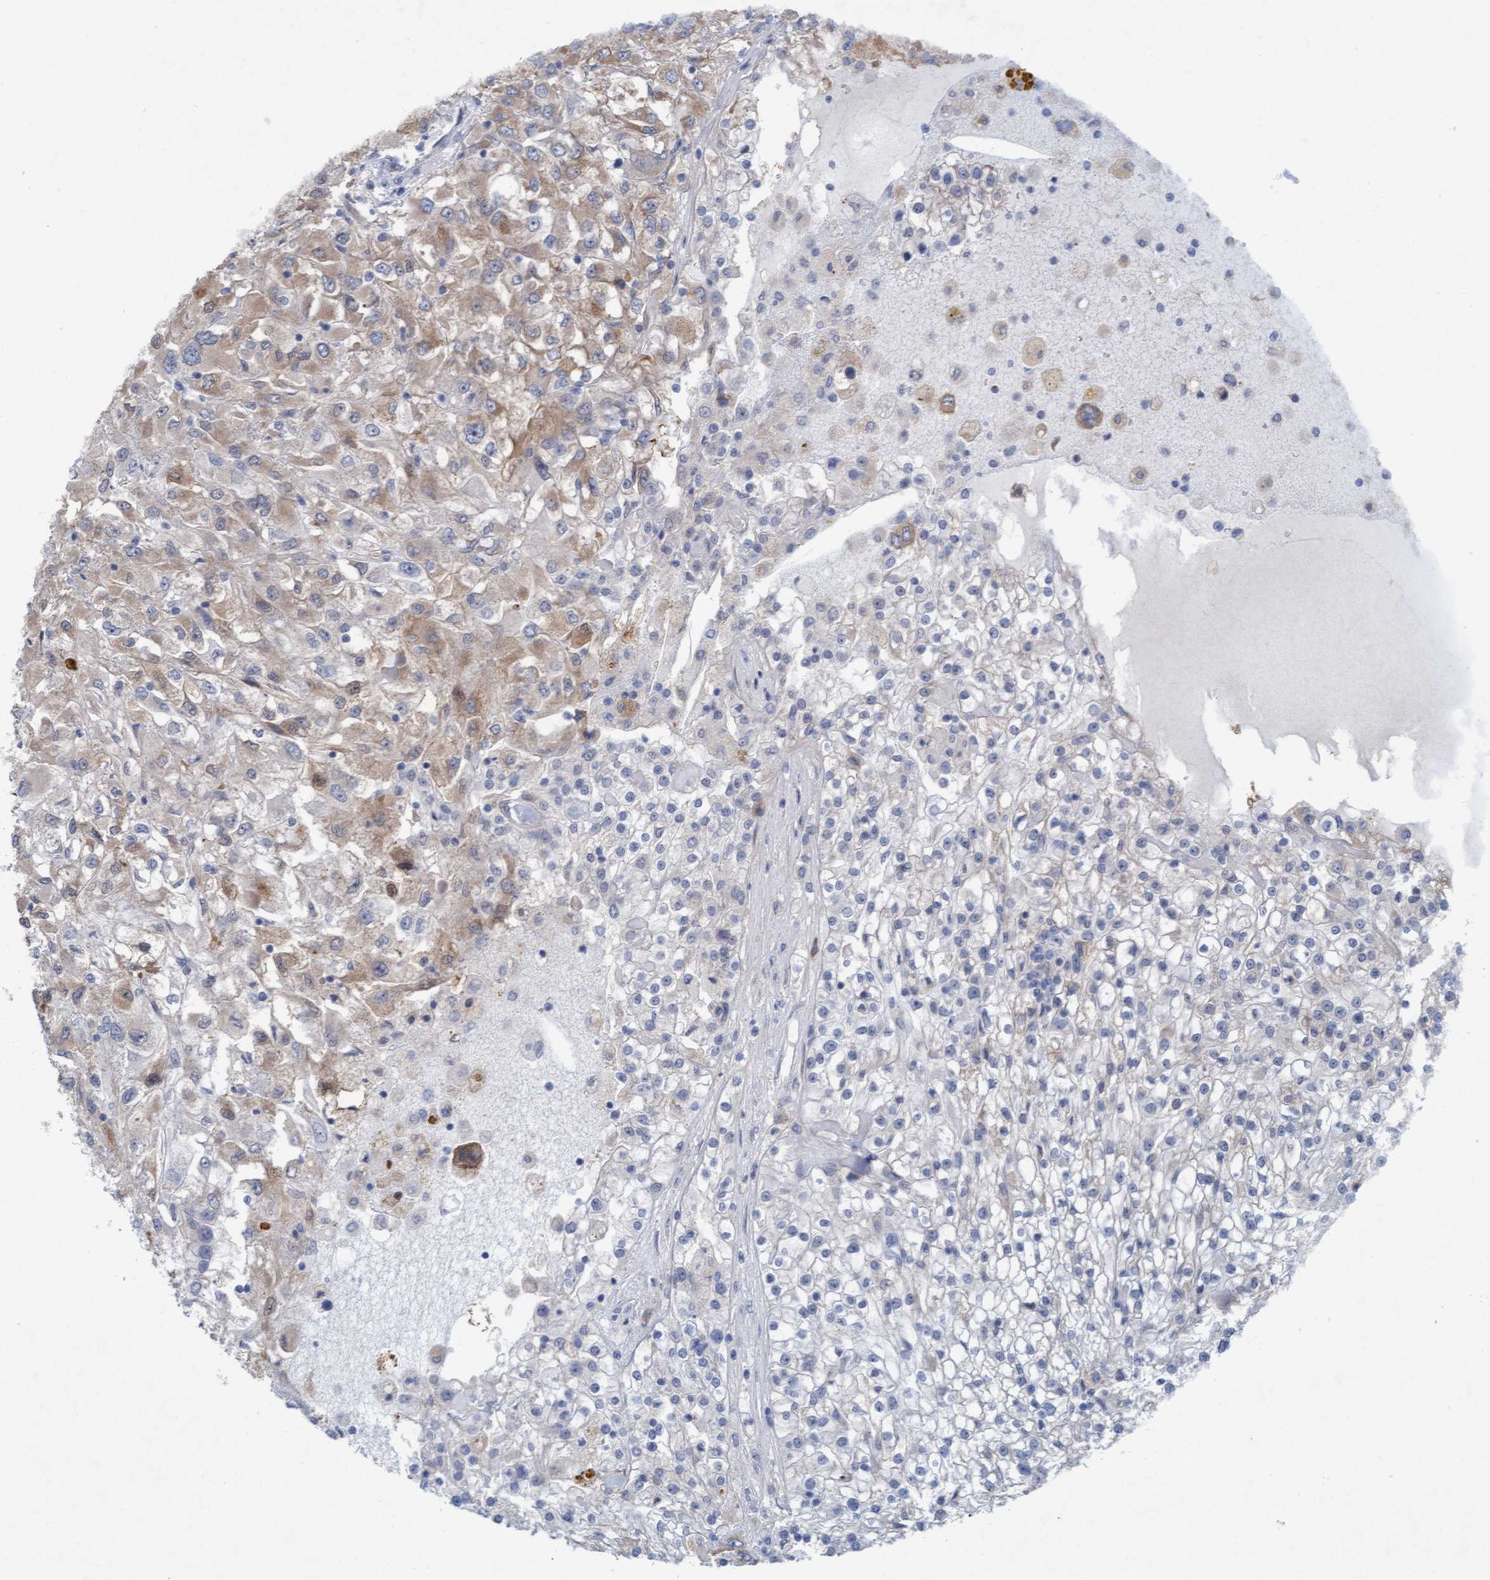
{"staining": {"intensity": "weak", "quantity": "25%-75%", "location": "cytoplasmic/membranous"}, "tissue": "renal cancer", "cell_type": "Tumor cells", "image_type": "cancer", "snomed": [{"axis": "morphology", "description": "Adenocarcinoma, NOS"}, {"axis": "topography", "description": "Kidney"}], "caption": "Renal adenocarcinoma tissue exhibits weak cytoplasmic/membranous expression in approximately 25%-75% of tumor cells, visualized by immunohistochemistry. (DAB (3,3'-diaminobenzidine) IHC with brightfield microscopy, high magnification).", "gene": "PLCD1", "patient": {"sex": "female", "age": 52}}